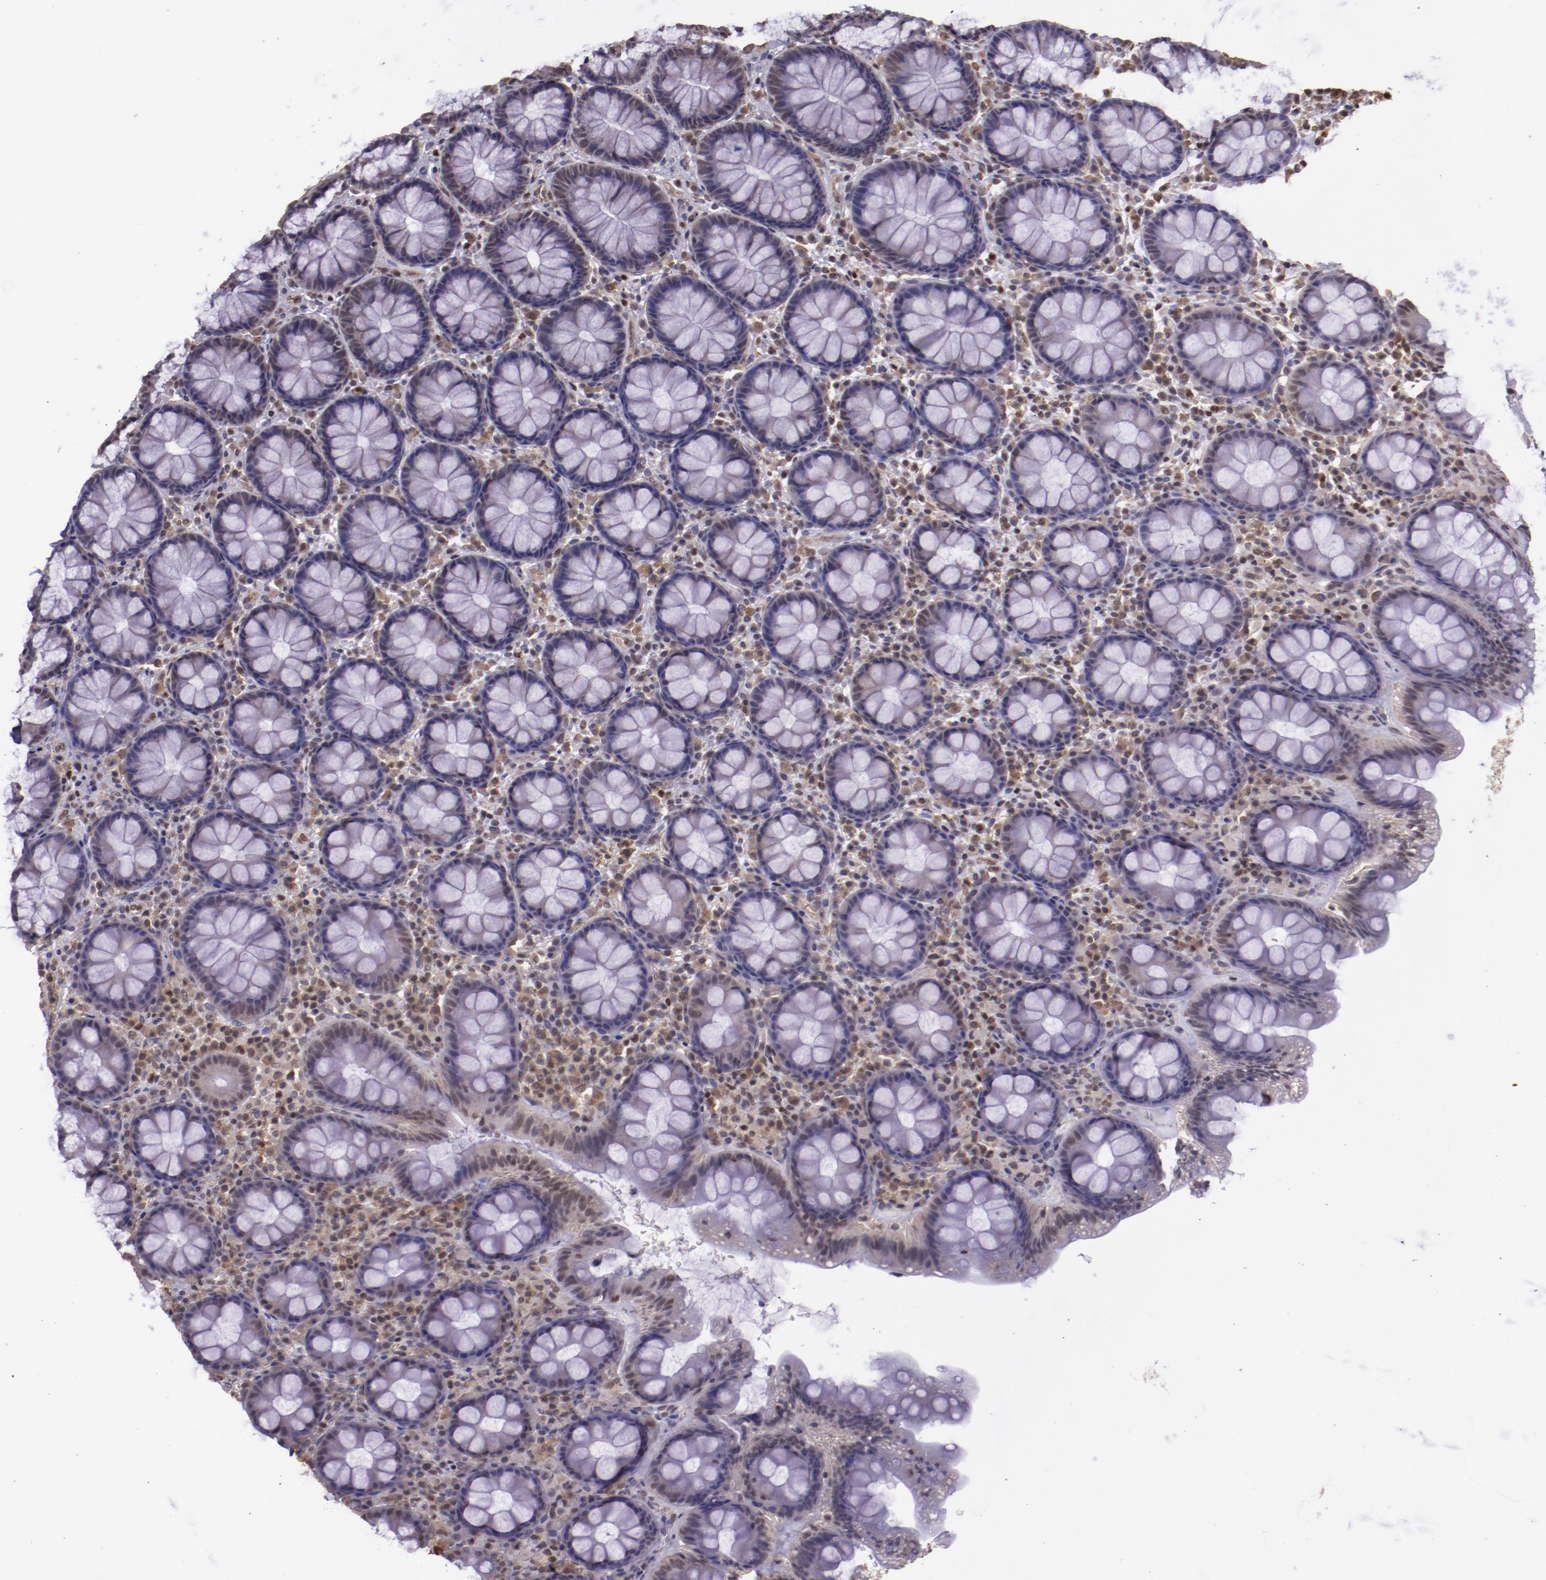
{"staining": {"intensity": "weak", "quantity": "<25%", "location": "cytoplasmic/membranous,nuclear"}, "tissue": "rectum", "cell_type": "Glandular cells", "image_type": "normal", "snomed": [{"axis": "morphology", "description": "Normal tissue, NOS"}, {"axis": "topography", "description": "Rectum"}], "caption": "Immunohistochemistry (IHC) of unremarkable human rectum demonstrates no positivity in glandular cells.", "gene": "ELF1", "patient": {"sex": "male", "age": 92}}